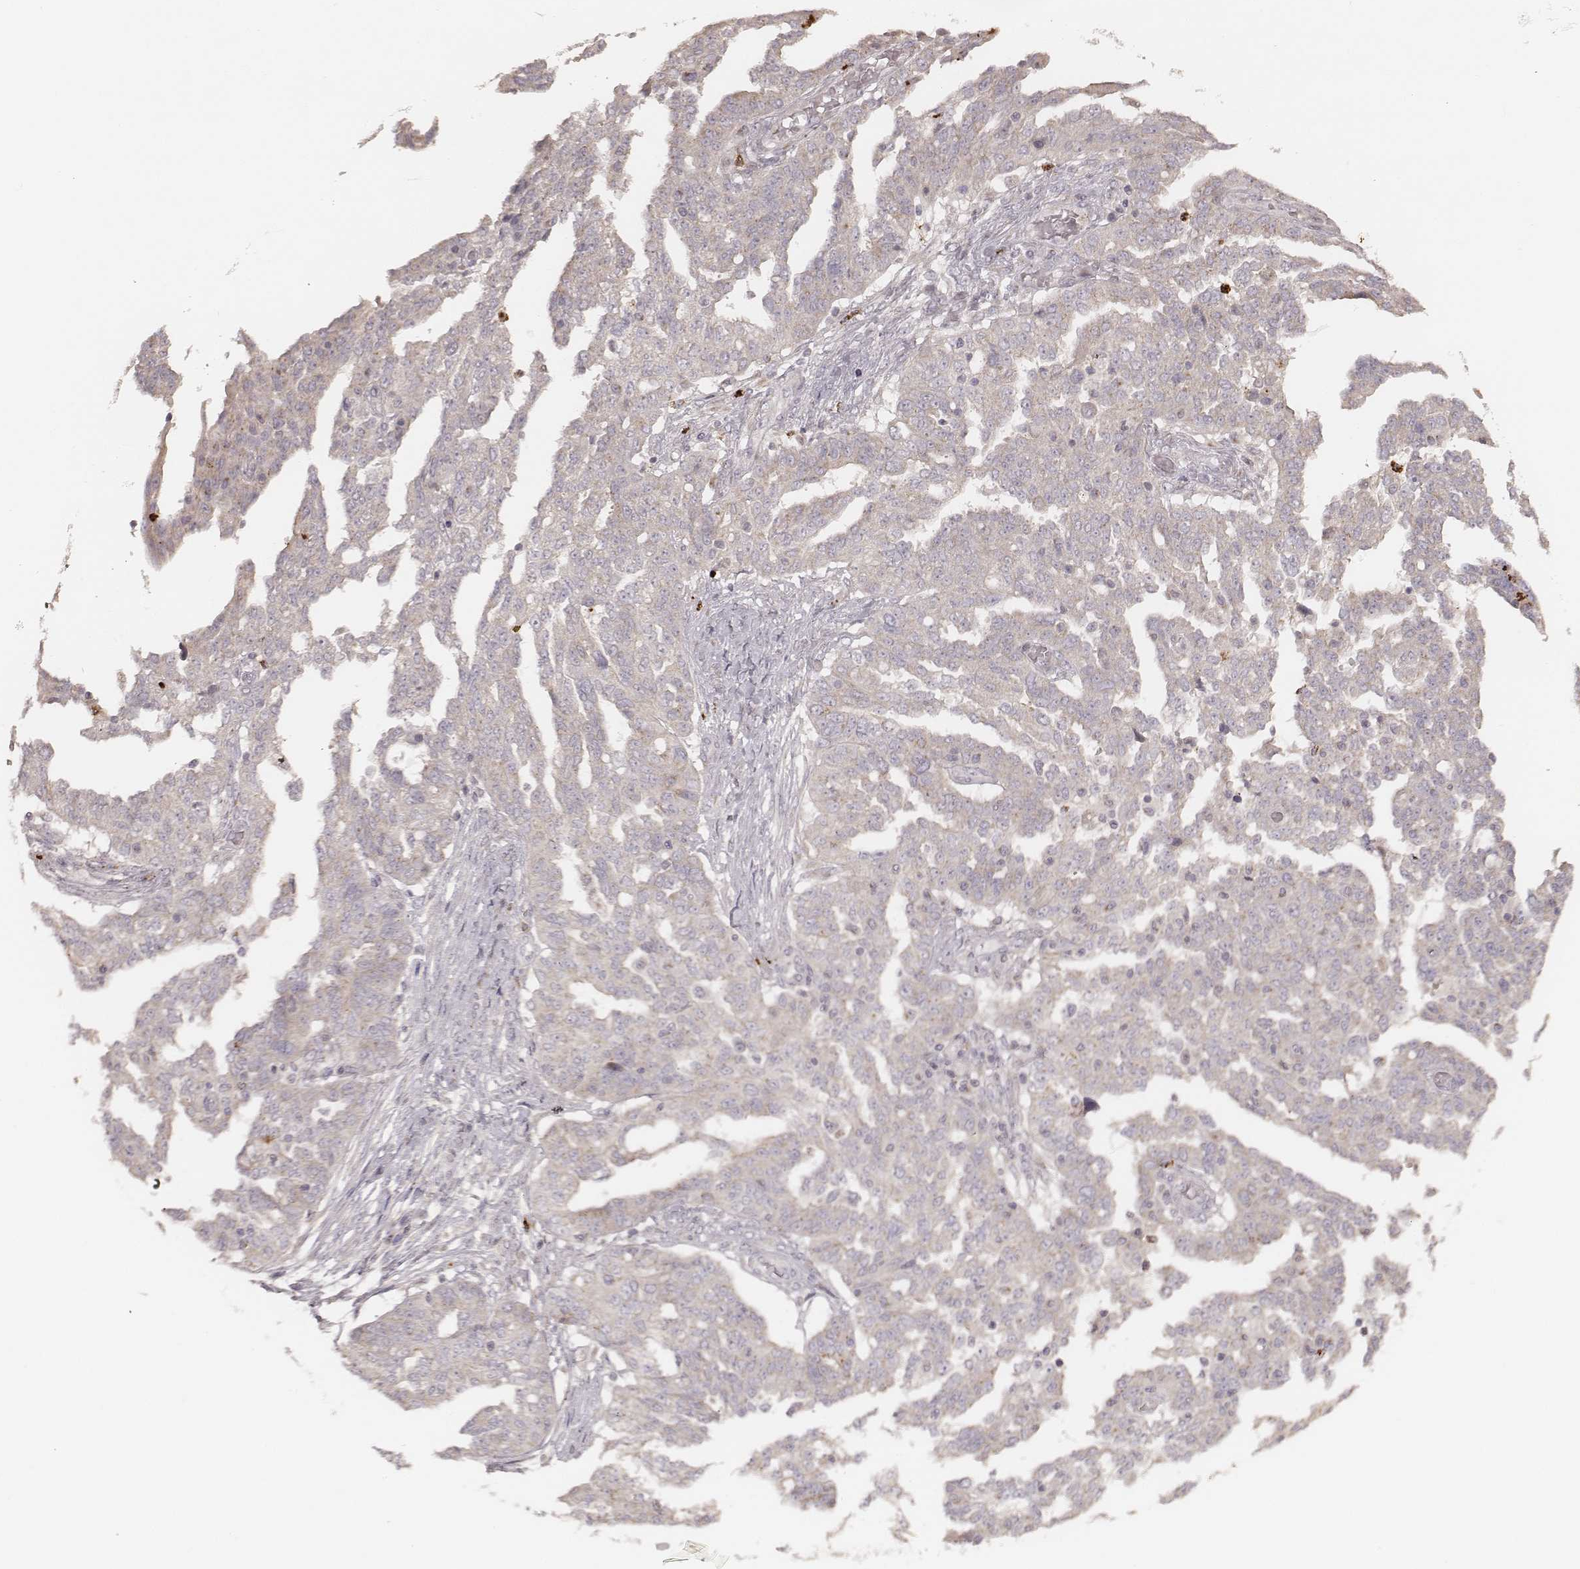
{"staining": {"intensity": "negative", "quantity": "none", "location": "none"}, "tissue": "ovarian cancer", "cell_type": "Tumor cells", "image_type": "cancer", "snomed": [{"axis": "morphology", "description": "Cystadenocarcinoma, serous, NOS"}, {"axis": "topography", "description": "Ovary"}], "caption": "High magnification brightfield microscopy of serous cystadenocarcinoma (ovarian) stained with DAB (3,3'-diaminobenzidine) (brown) and counterstained with hematoxylin (blue): tumor cells show no significant staining. (DAB IHC visualized using brightfield microscopy, high magnification).", "gene": "ABCA7", "patient": {"sex": "female", "age": 67}}